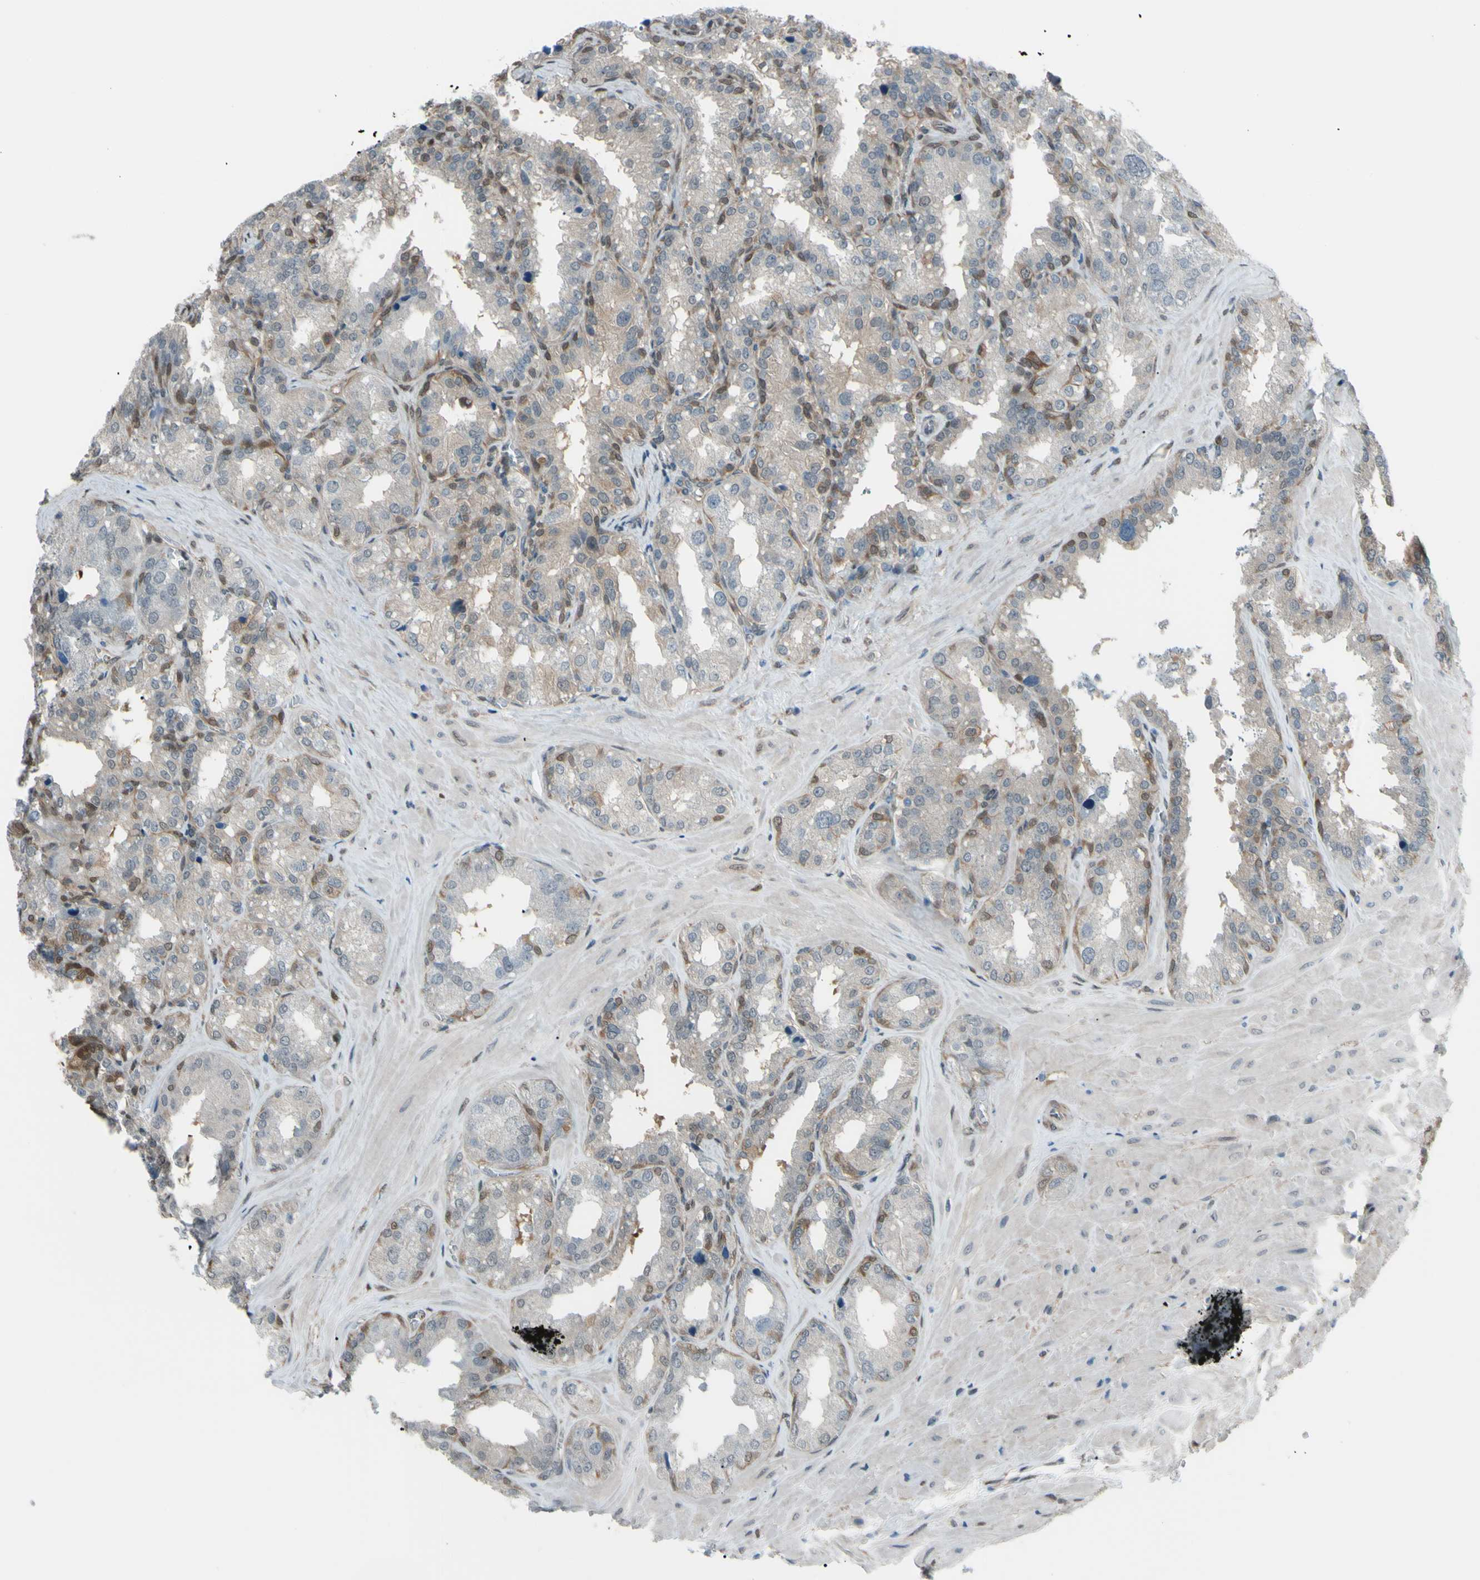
{"staining": {"intensity": "weak", "quantity": "25%-75%", "location": "cytoplasmic/membranous,nuclear"}, "tissue": "seminal vesicle", "cell_type": "Glandular cells", "image_type": "normal", "snomed": [{"axis": "morphology", "description": "Normal tissue, NOS"}, {"axis": "topography", "description": "Prostate"}, {"axis": "topography", "description": "Seminal veicle"}], "caption": "Seminal vesicle stained with IHC demonstrates weak cytoplasmic/membranous,nuclear staining in approximately 25%-75% of glandular cells. The protein of interest is stained brown, and the nuclei are stained in blue (DAB IHC with brightfield microscopy, high magnification).", "gene": "YWHAQ", "patient": {"sex": "male", "age": 51}}